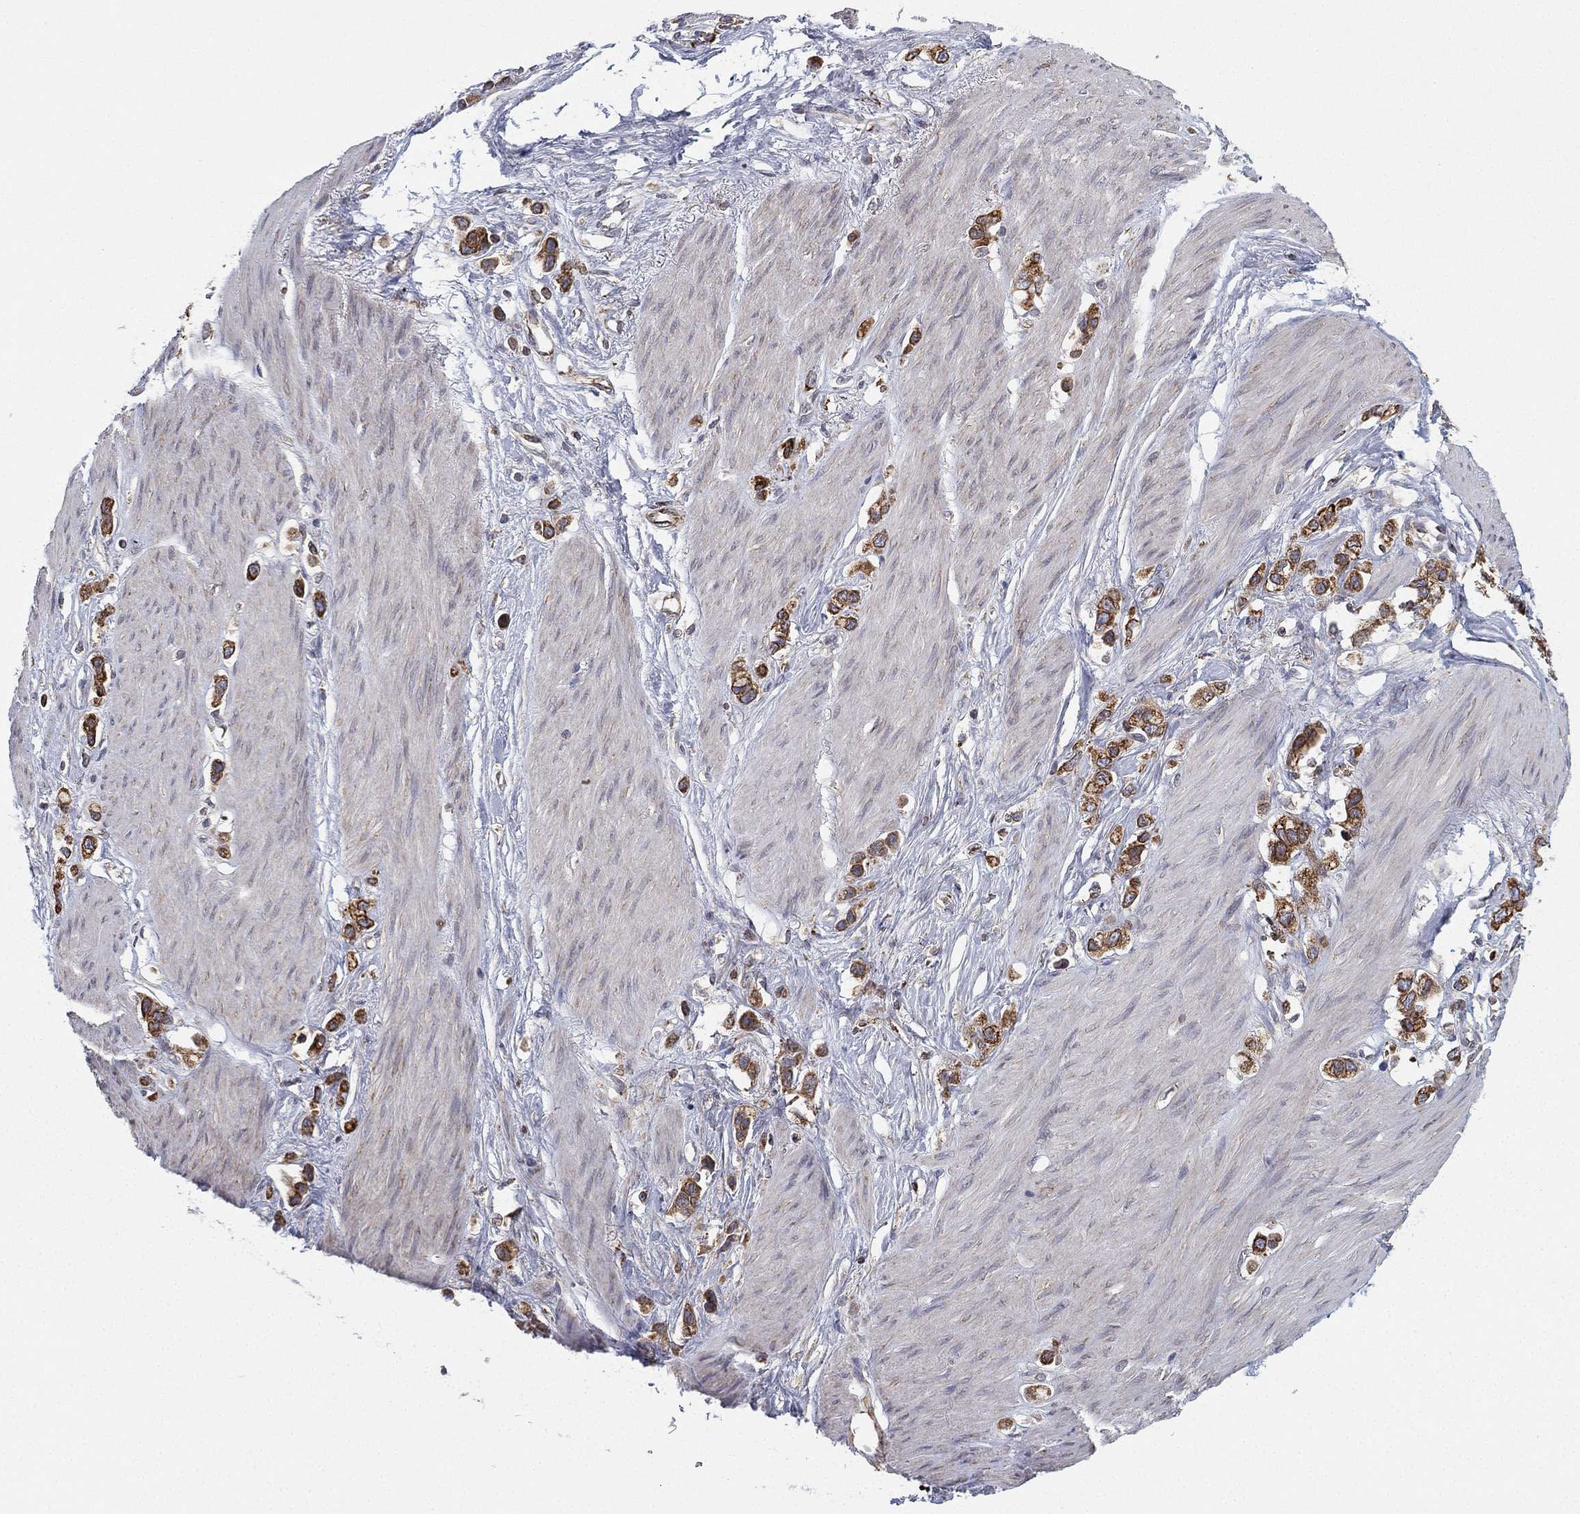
{"staining": {"intensity": "moderate", "quantity": "25%-75%", "location": "cytoplasmic/membranous"}, "tissue": "stomach cancer", "cell_type": "Tumor cells", "image_type": "cancer", "snomed": [{"axis": "morphology", "description": "Normal tissue, NOS"}, {"axis": "morphology", "description": "Adenocarcinoma, NOS"}, {"axis": "morphology", "description": "Adenocarcinoma, High grade"}, {"axis": "topography", "description": "Stomach, upper"}, {"axis": "topography", "description": "Stomach"}], "caption": "A medium amount of moderate cytoplasmic/membranous staining is present in approximately 25%-75% of tumor cells in high-grade adenocarcinoma (stomach) tissue.", "gene": "CYB5B", "patient": {"sex": "female", "age": 65}}